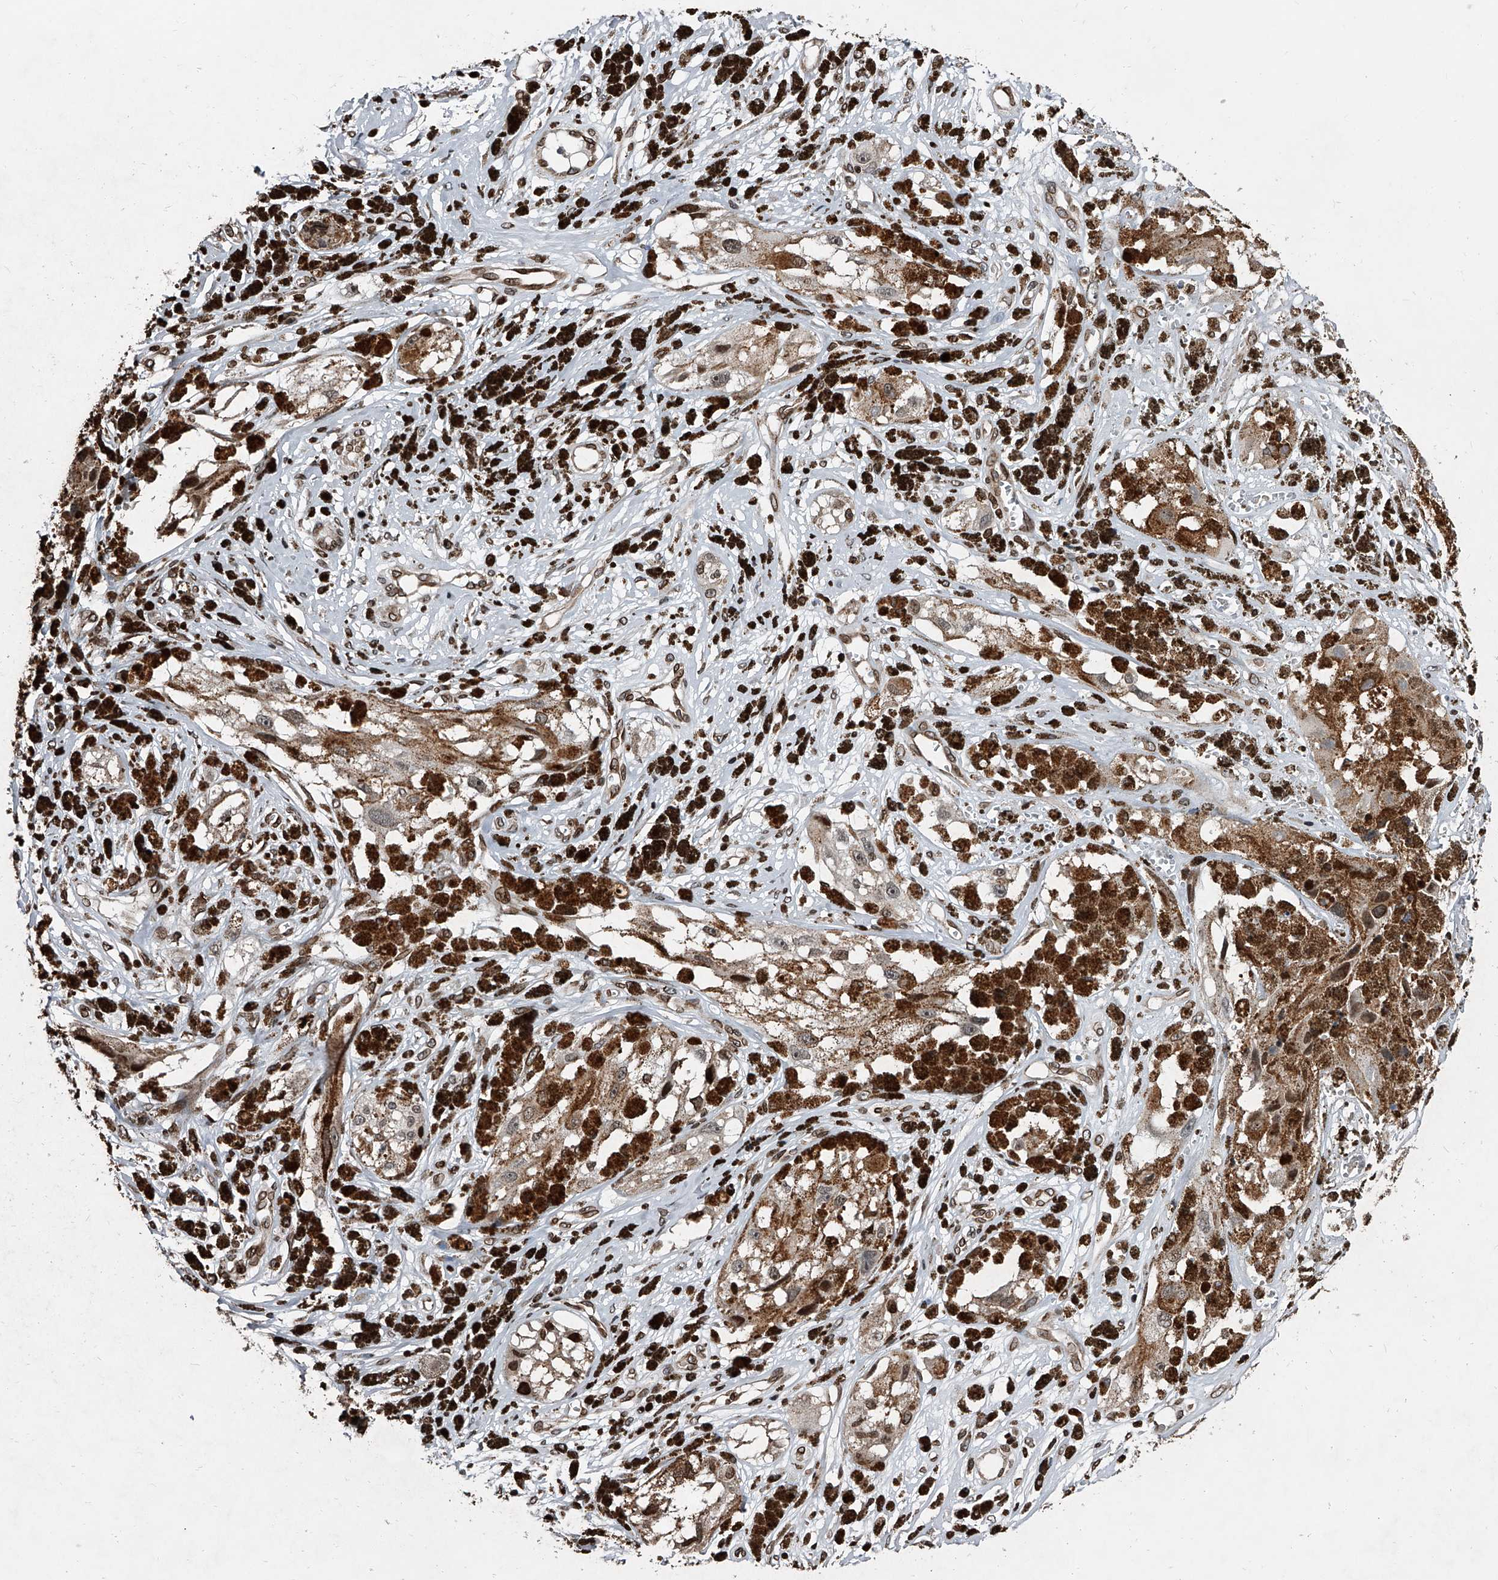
{"staining": {"intensity": "moderate", "quantity": ">75%", "location": "cytoplasmic/membranous,nuclear"}, "tissue": "melanoma", "cell_type": "Tumor cells", "image_type": "cancer", "snomed": [{"axis": "morphology", "description": "Malignant melanoma, NOS"}, {"axis": "topography", "description": "Skin"}], "caption": "A micrograph of human melanoma stained for a protein exhibits moderate cytoplasmic/membranous and nuclear brown staining in tumor cells.", "gene": "PHF20", "patient": {"sex": "male", "age": 88}}